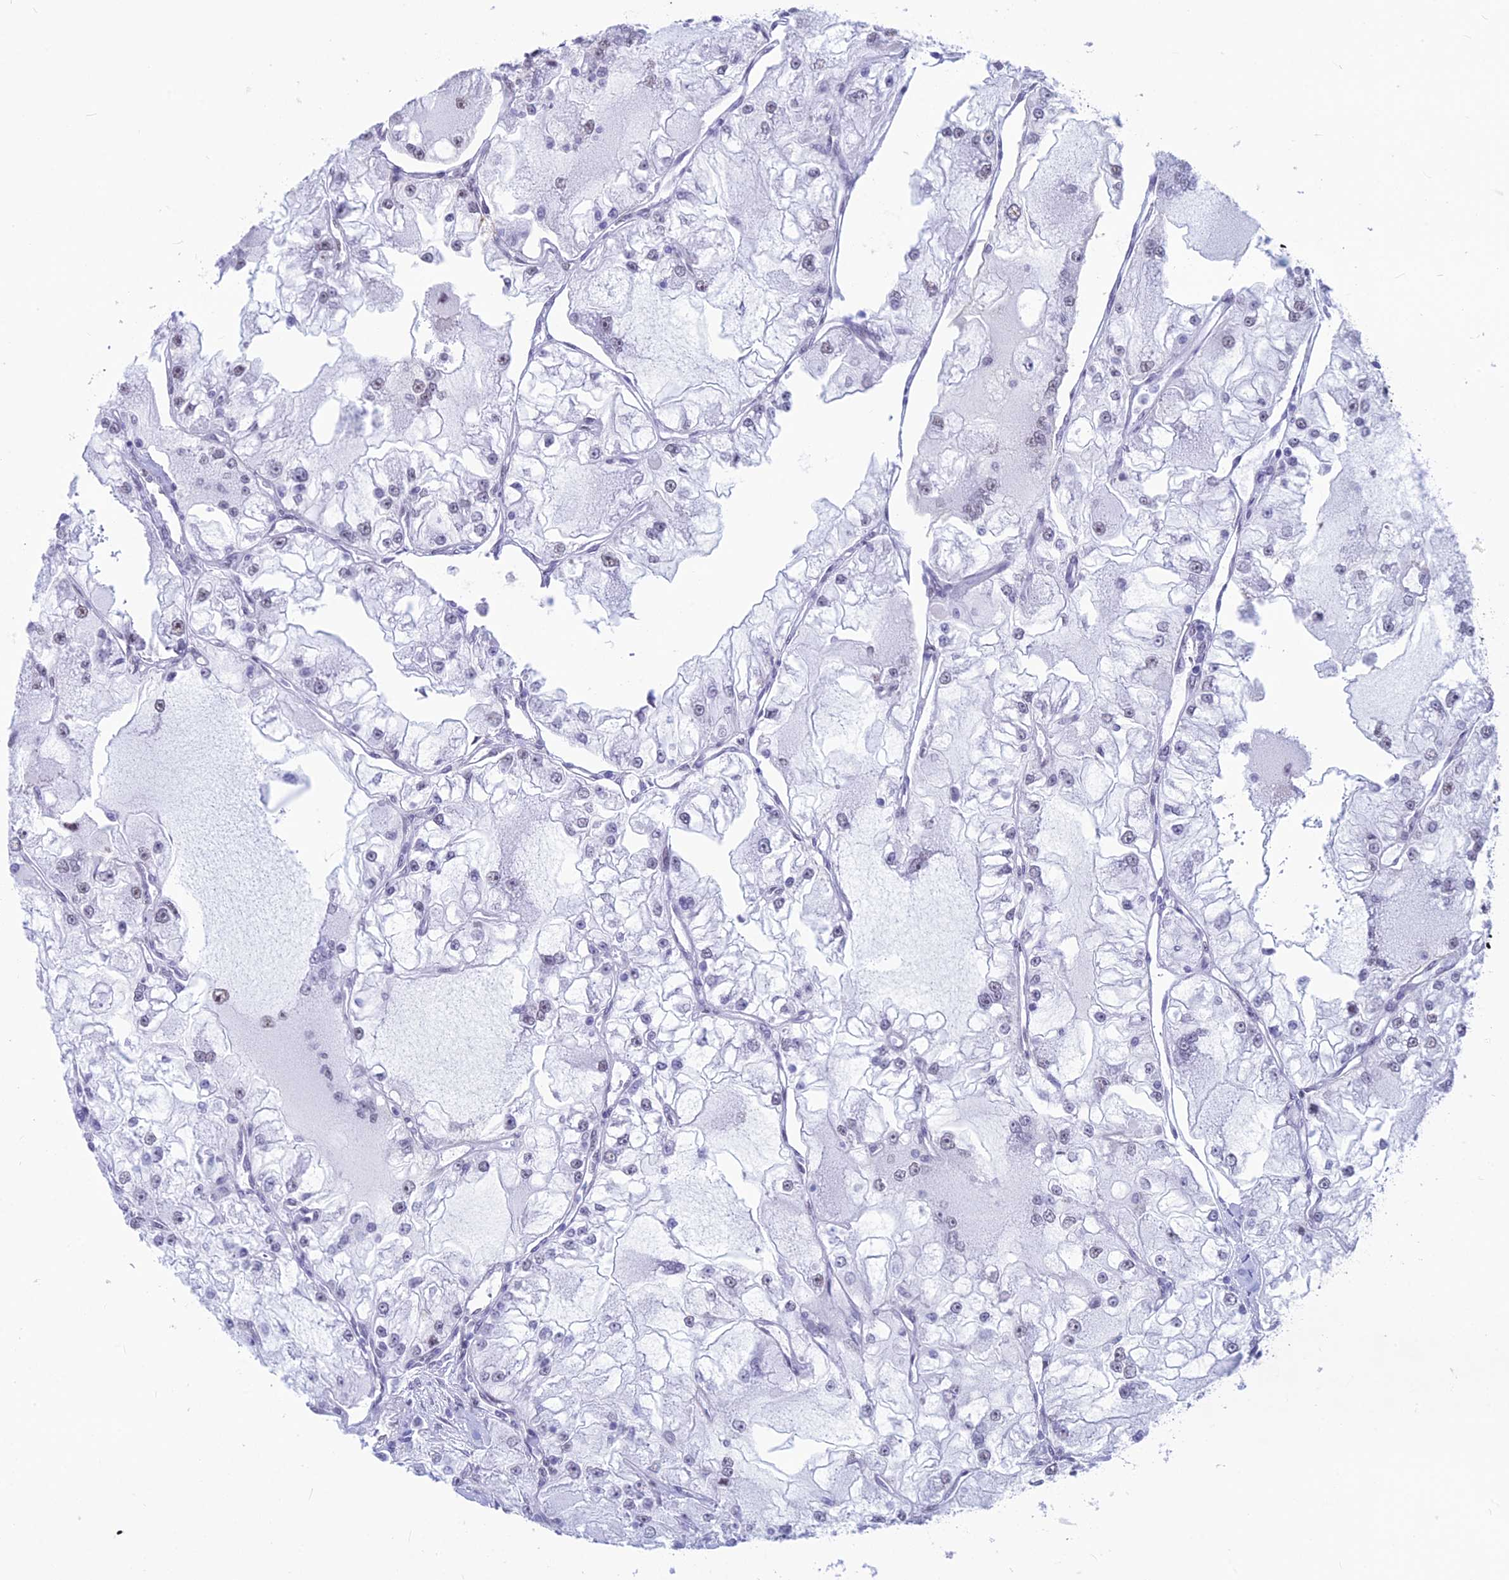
{"staining": {"intensity": "negative", "quantity": "none", "location": "none"}, "tissue": "renal cancer", "cell_type": "Tumor cells", "image_type": "cancer", "snomed": [{"axis": "morphology", "description": "Adenocarcinoma, NOS"}, {"axis": "topography", "description": "Kidney"}], "caption": "Tumor cells show no significant protein expression in adenocarcinoma (renal).", "gene": "SRSF5", "patient": {"sex": "female", "age": 72}}